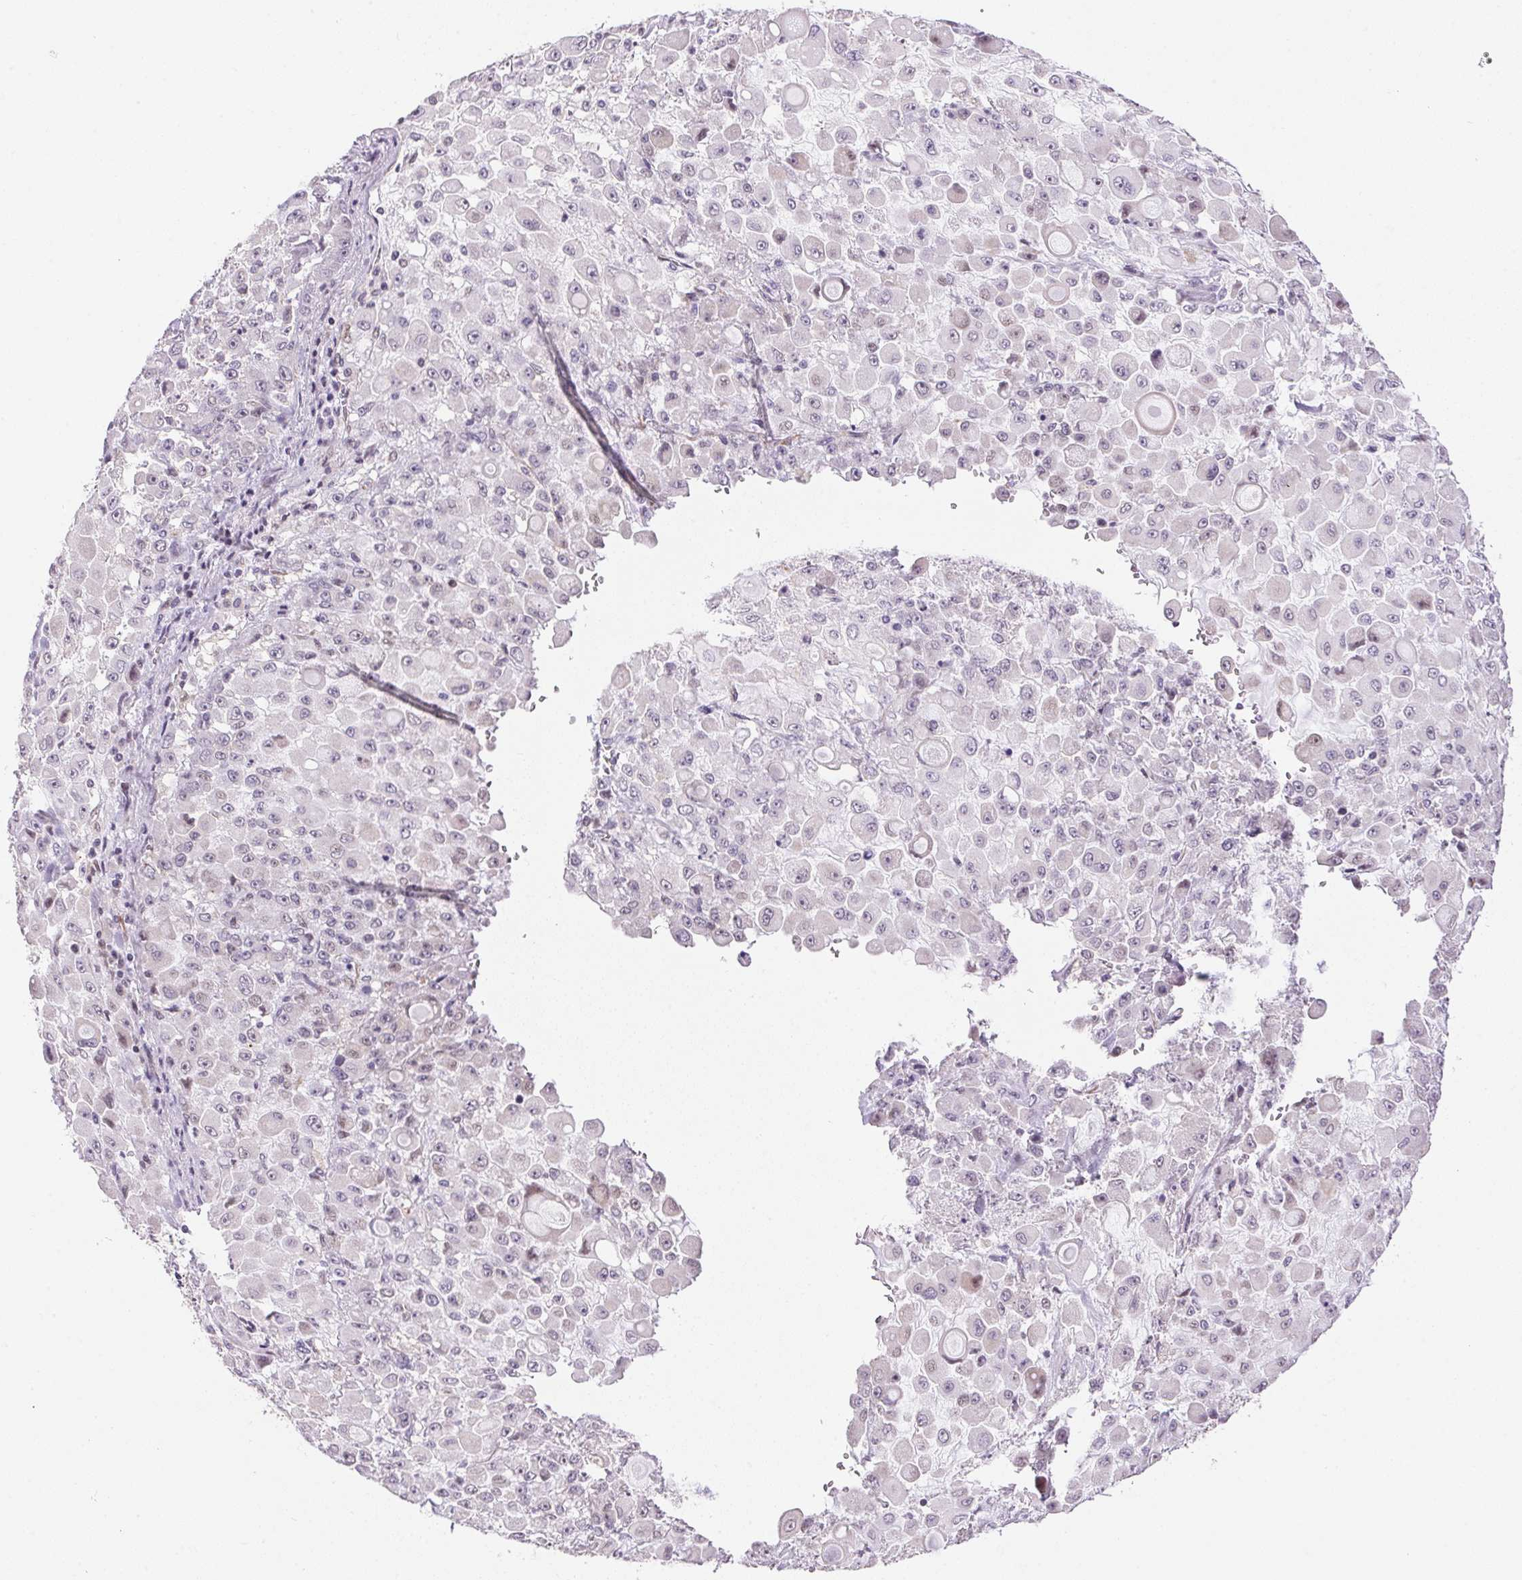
{"staining": {"intensity": "negative", "quantity": "none", "location": "none"}, "tissue": "stomach cancer", "cell_type": "Tumor cells", "image_type": "cancer", "snomed": [{"axis": "morphology", "description": "Adenocarcinoma, NOS"}, {"axis": "topography", "description": "Stomach"}], "caption": "This is an immunohistochemistry image of stomach cancer. There is no positivity in tumor cells.", "gene": "GYG2", "patient": {"sex": "female", "age": 76}}